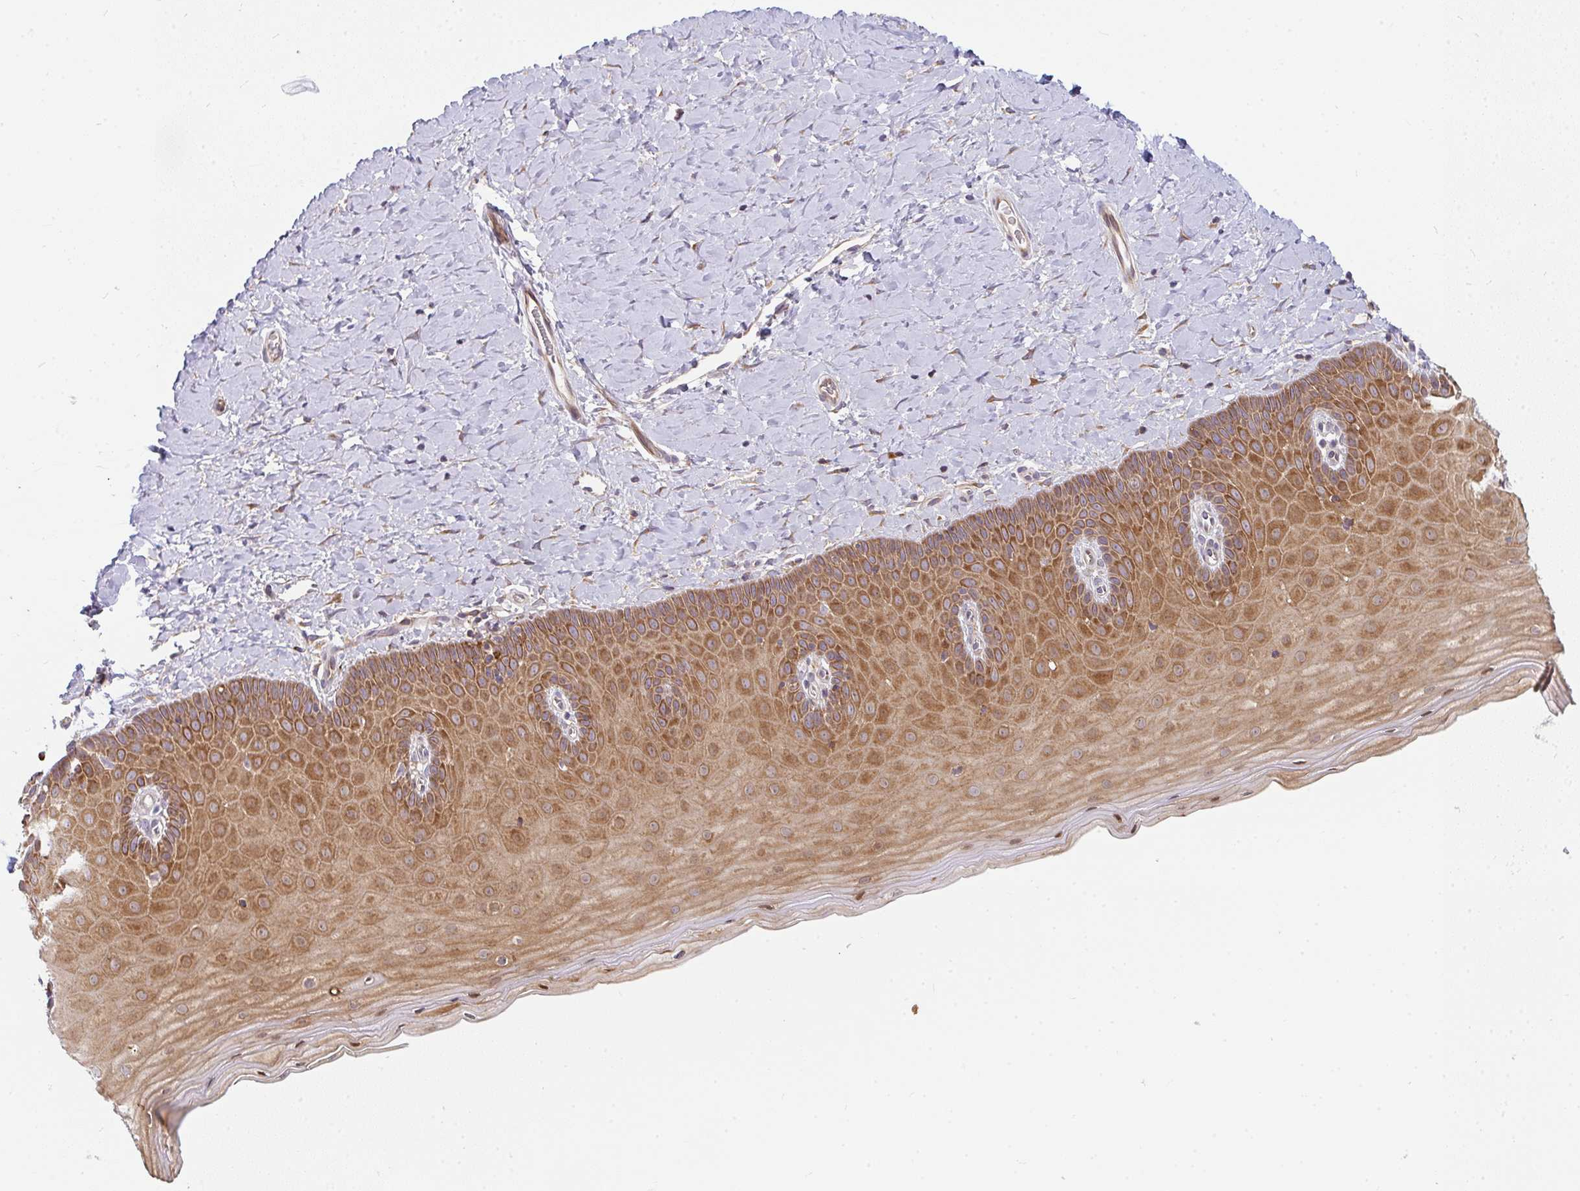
{"staining": {"intensity": "moderate", "quantity": ">75%", "location": "cytoplasmic/membranous"}, "tissue": "cervix", "cell_type": "Glandular cells", "image_type": "normal", "snomed": [{"axis": "morphology", "description": "Normal tissue, NOS"}, {"axis": "topography", "description": "Cervix"}], "caption": "Immunohistochemical staining of benign human cervix reveals >75% levels of moderate cytoplasmic/membranous protein expression in about >75% of glandular cells.", "gene": "CSF3R", "patient": {"sex": "female", "age": 37}}